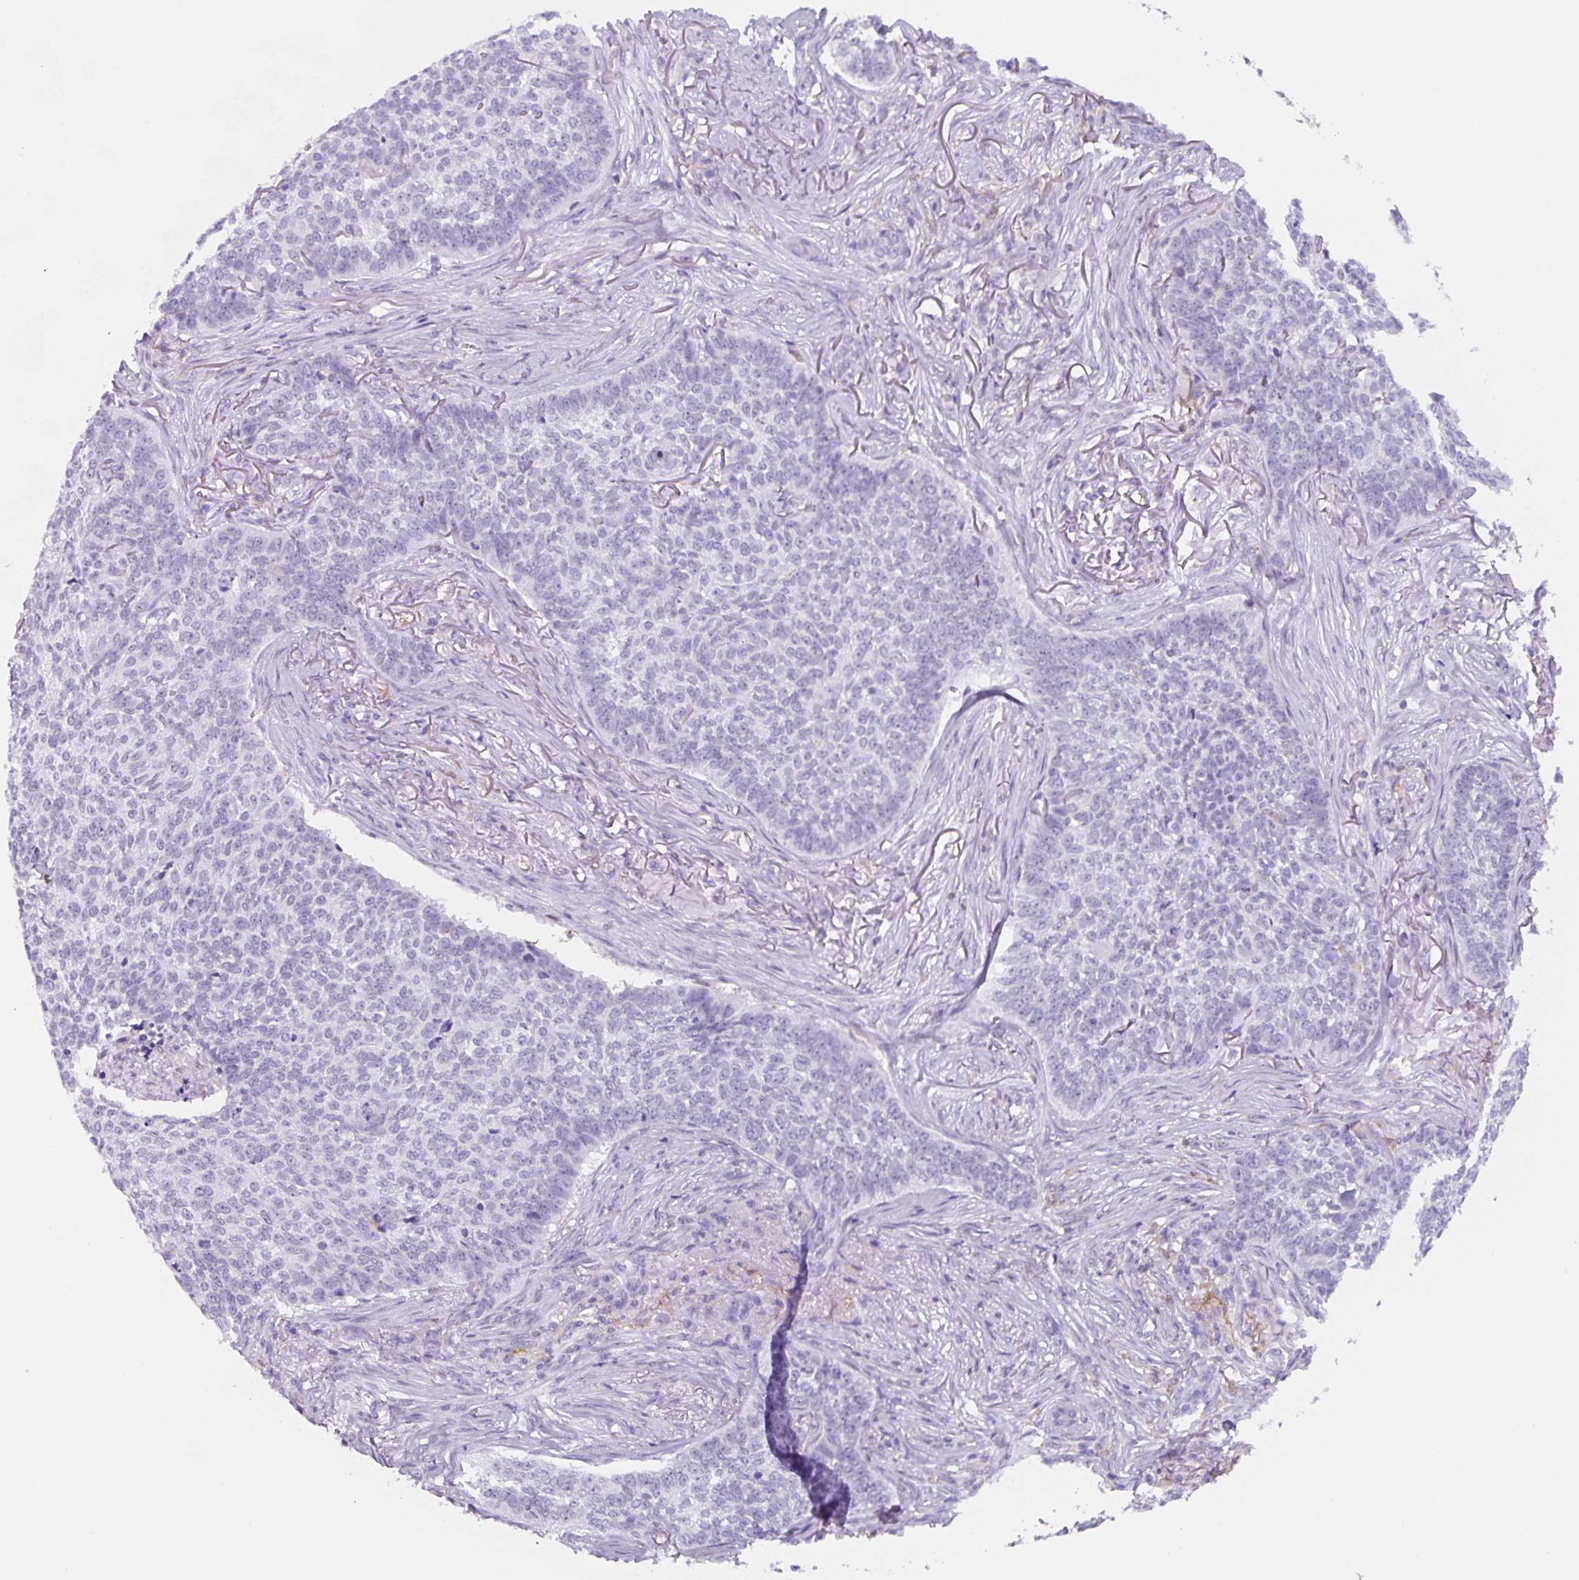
{"staining": {"intensity": "negative", "quantity": "none", "location": "none"}, "tissue": "skin cancer", "cell_type": "Tumor cells", "image_type": "cancer", "snomed": [{"axis": "morphology", "description": "Basal cell carcinoma"}, {"axis": "topography", "description": "Skin"}], "caption": "This is an immunohistochemistry image of basal cell carcinoma (skin). There is no positivity in tumor cells.", "gene": "TNFRSF8", "patient": {"sex": "male", "age": 85}}